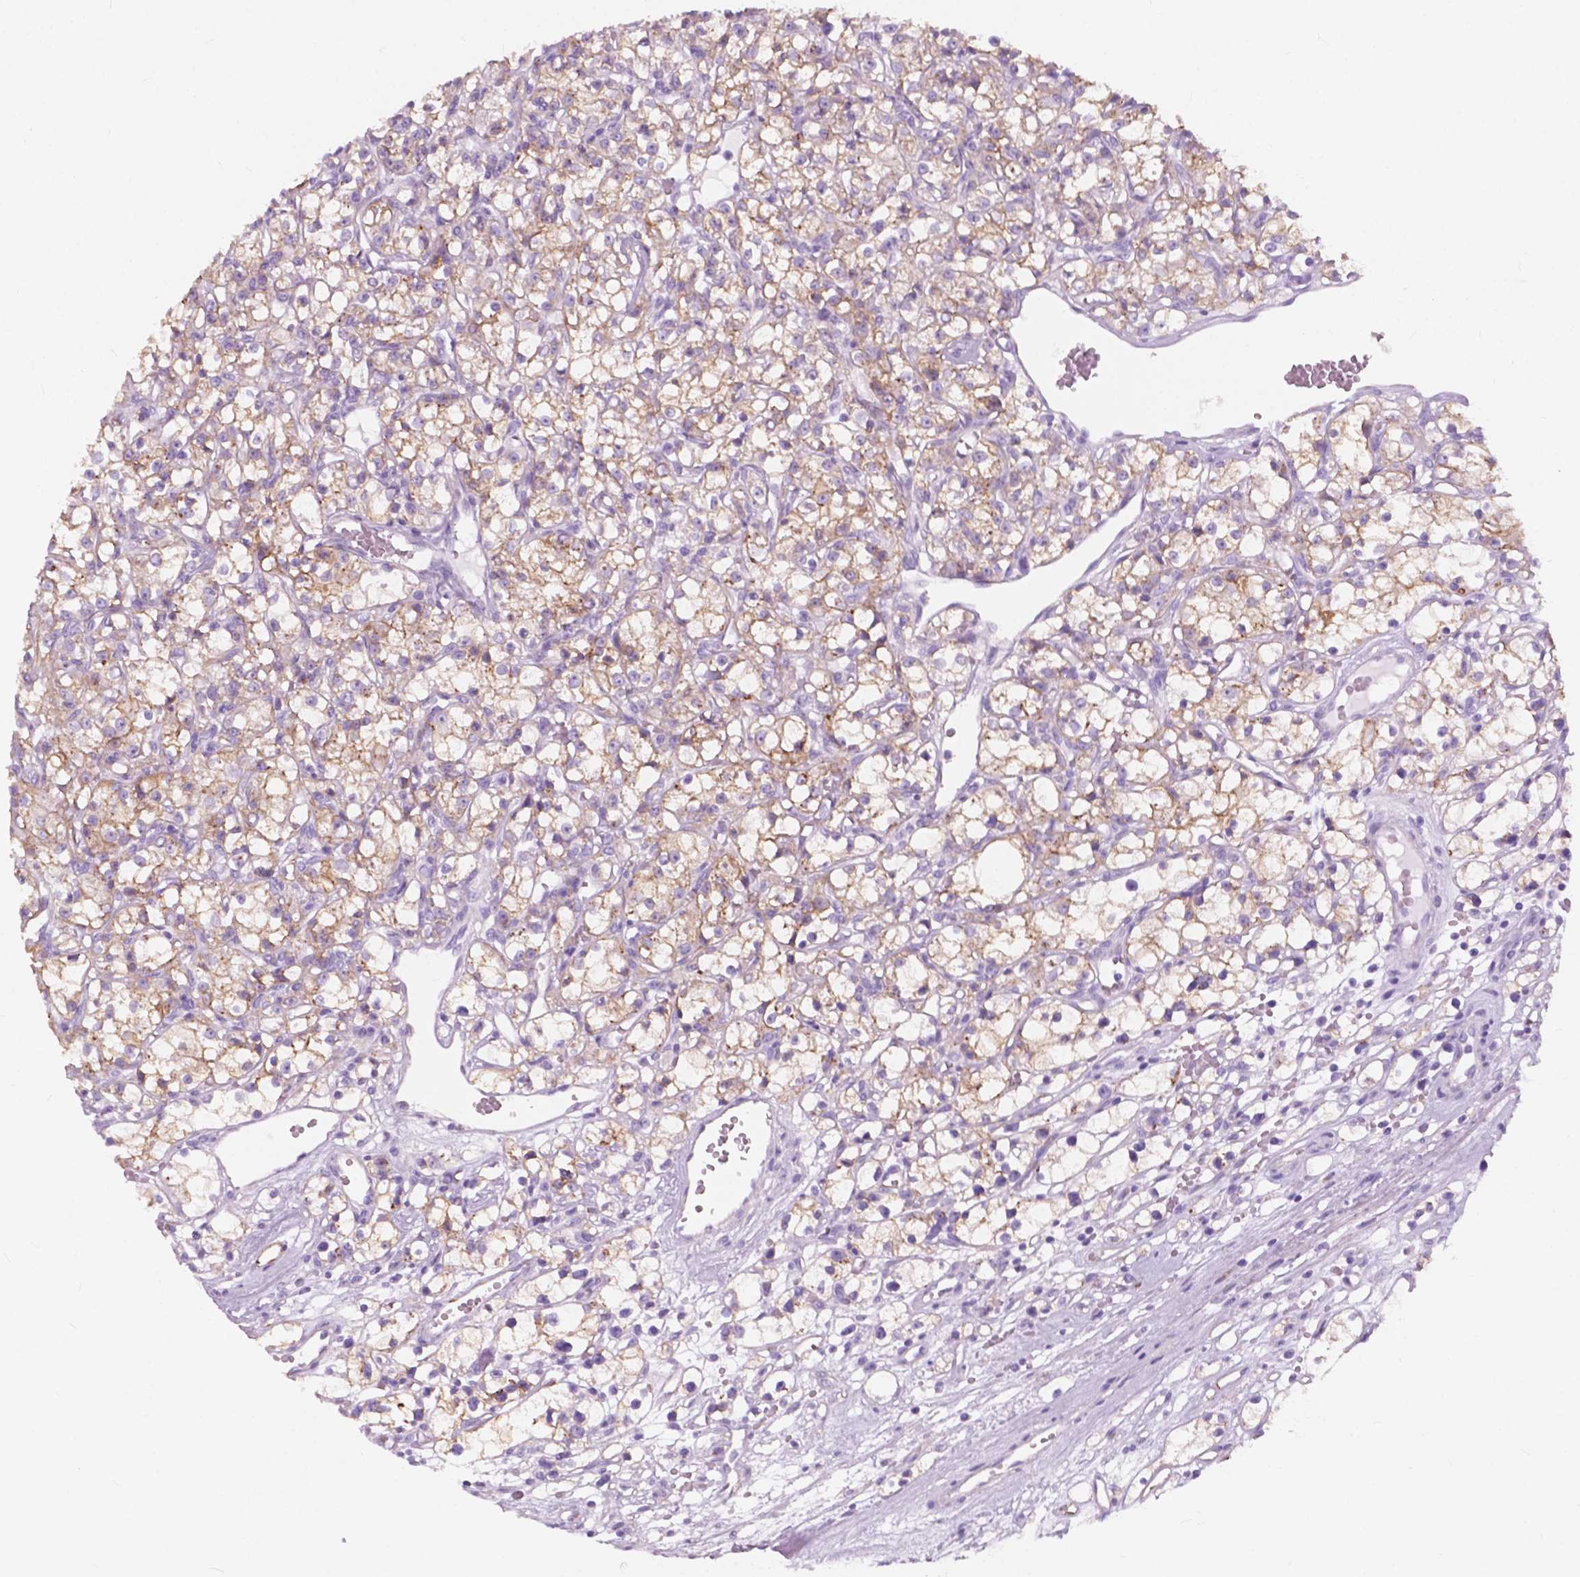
{"staining": {"intensity": "weak", "quantity": ">75%", "location": "cytoplasmic/membranous"}, "tissue": "renal cancer", "cell_type": "Tumor cells", "image_type": "cancer", "snomed": [{"axis": "morphology", "description": "Adenocarcinoma, NOS"}, {"axis": "topography", "description": "Kidney"}], "caption": "High-power microscopy captured an immunohistochemistry (IHC) image of renal cancer, revealing weak cytoplasmic/membranous staining in about >75% of tumor cells.", "gene": "FXYD2", "patient": {"sex": "female", "age": 59}}